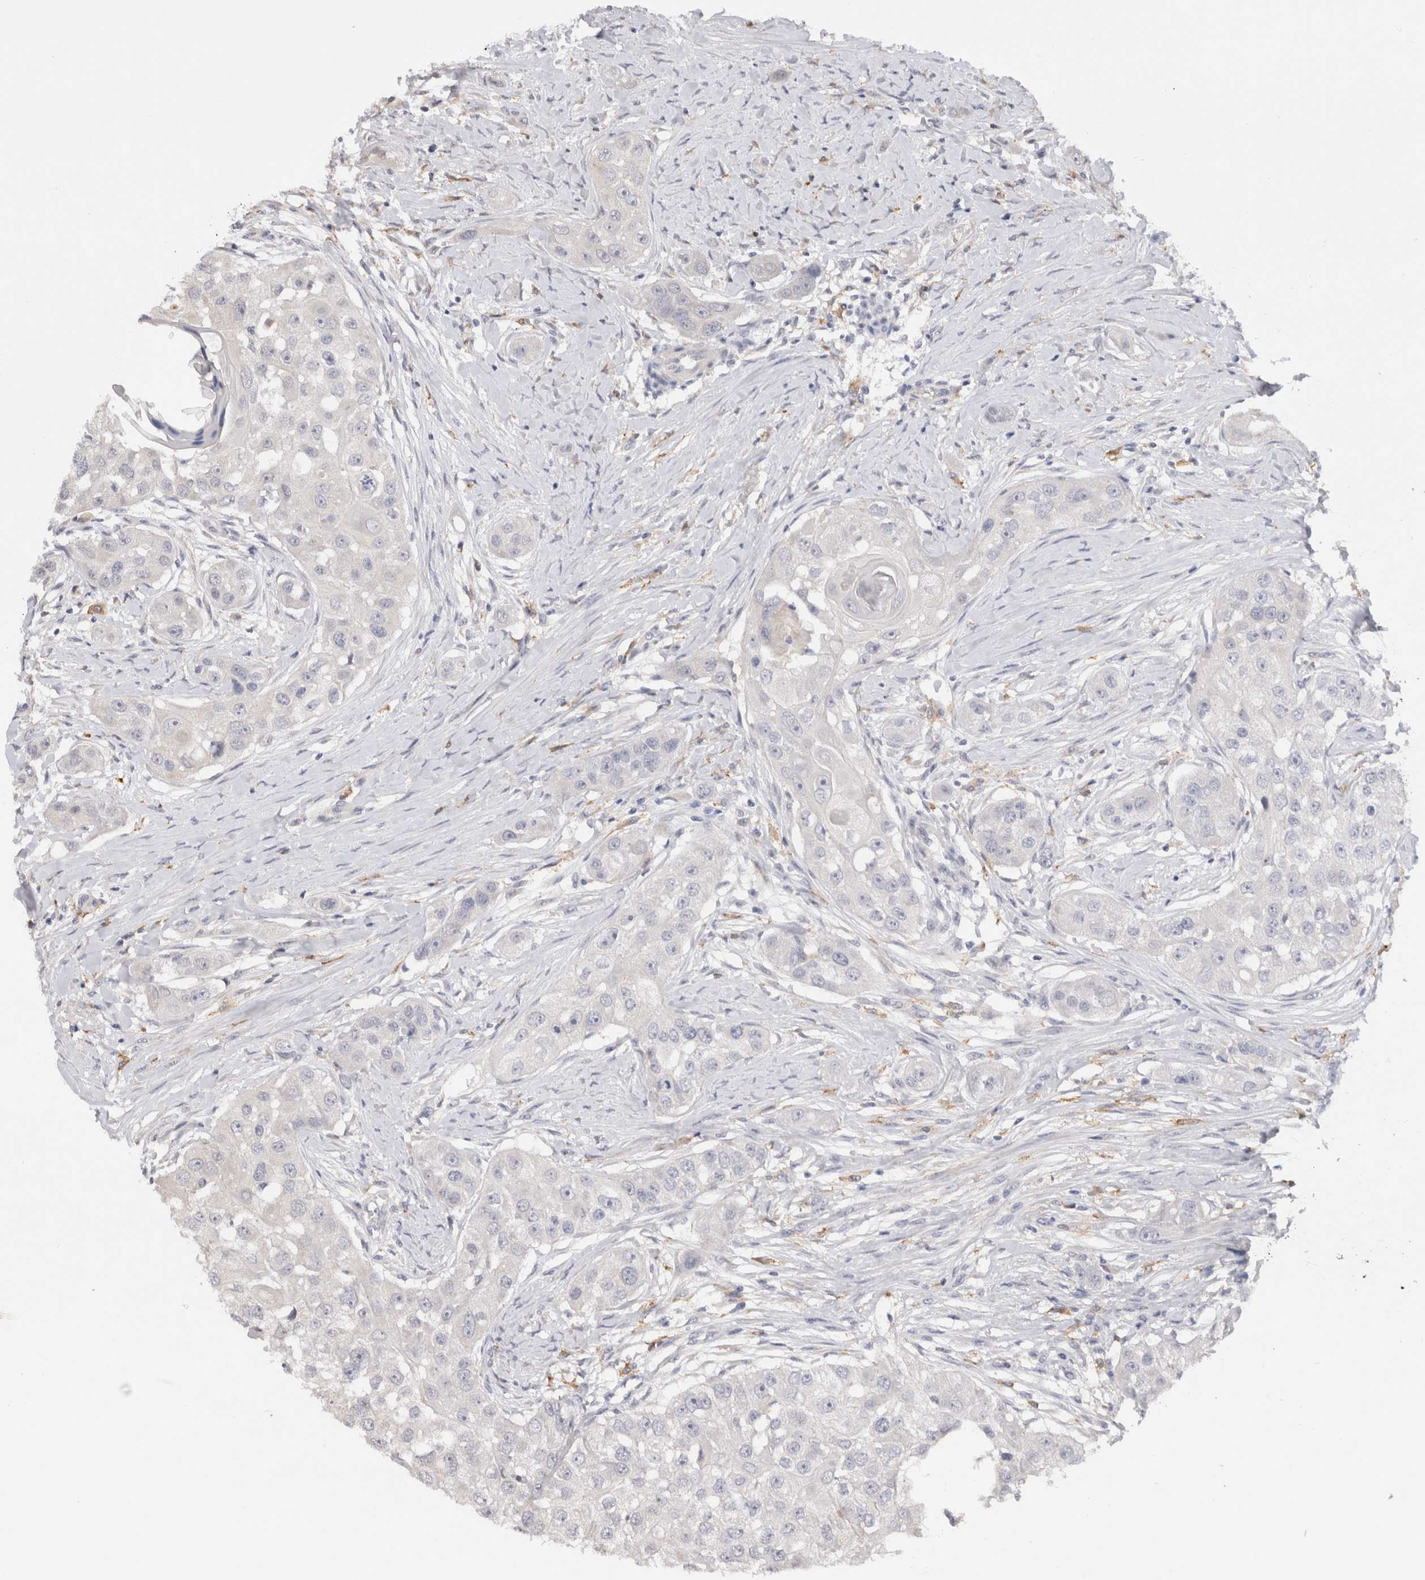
{"staining": {"intensity": "negative", "quantity": "none", "location": "none"}, "tissue": "head and neck cancer", "cell_type": "Tumor cells", "image_type": "cancer", "snomed": [{"axis": "morphology", "description": "Normal tissue, NOS"}, {"axis": "morphology", "description": "Squamous cell carcinoma, NOS"}, {"axis": "topography", "description": "Skeletal muscle"}, {"axis": "topography", "description": "Head-Neck"}], "caption": "High magnification brightfield microscopy of squamous cell carcinoma (head and neck) stained with DAB (brown) and counterstained with hematoxylin (blue): tumor cells show no significant positivity.", "gene": "VSIG4", "patient": {"sex": "male", "age": 51}}